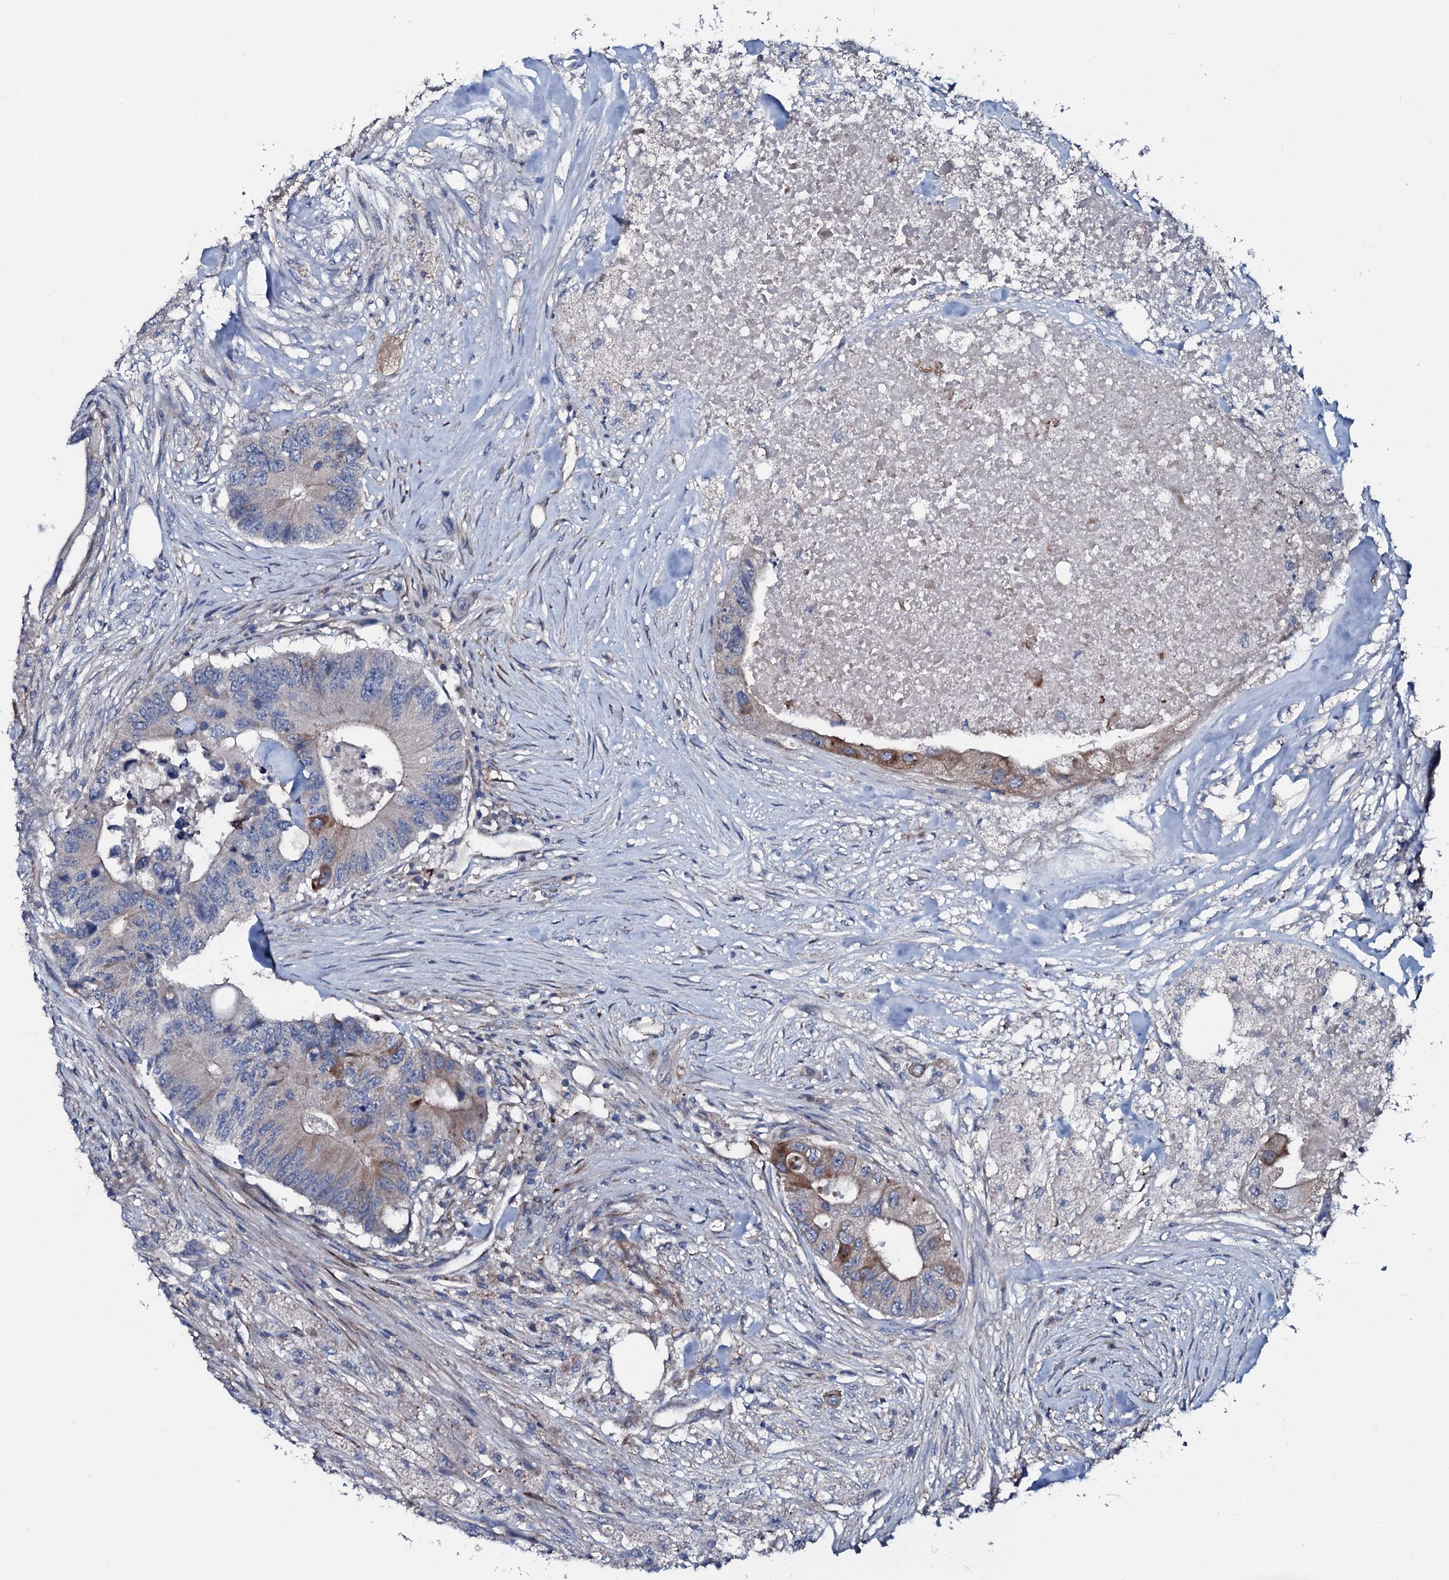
{"staining": {"intensity": "moderate", "quantity": "<25%", "location": "cytoplasmic/membranous"}, "tissue": "colorectal cancer", "cell_type": "Tumor cells", "image_type": "cancer", "snomed": [{"axis": "morphology", "description": "Adenocarcinoma, NOS"}, {"axis": "topography", "description": "Colon"}], "caption": "This is a micrograph of immunohistochemistry staining of colorectal cancer, which shows moderate positivity in the cytoplasmic/membranous of tumor cells.", "gene": "IL12B", "patient": {"sex": "male", "age": 71}}